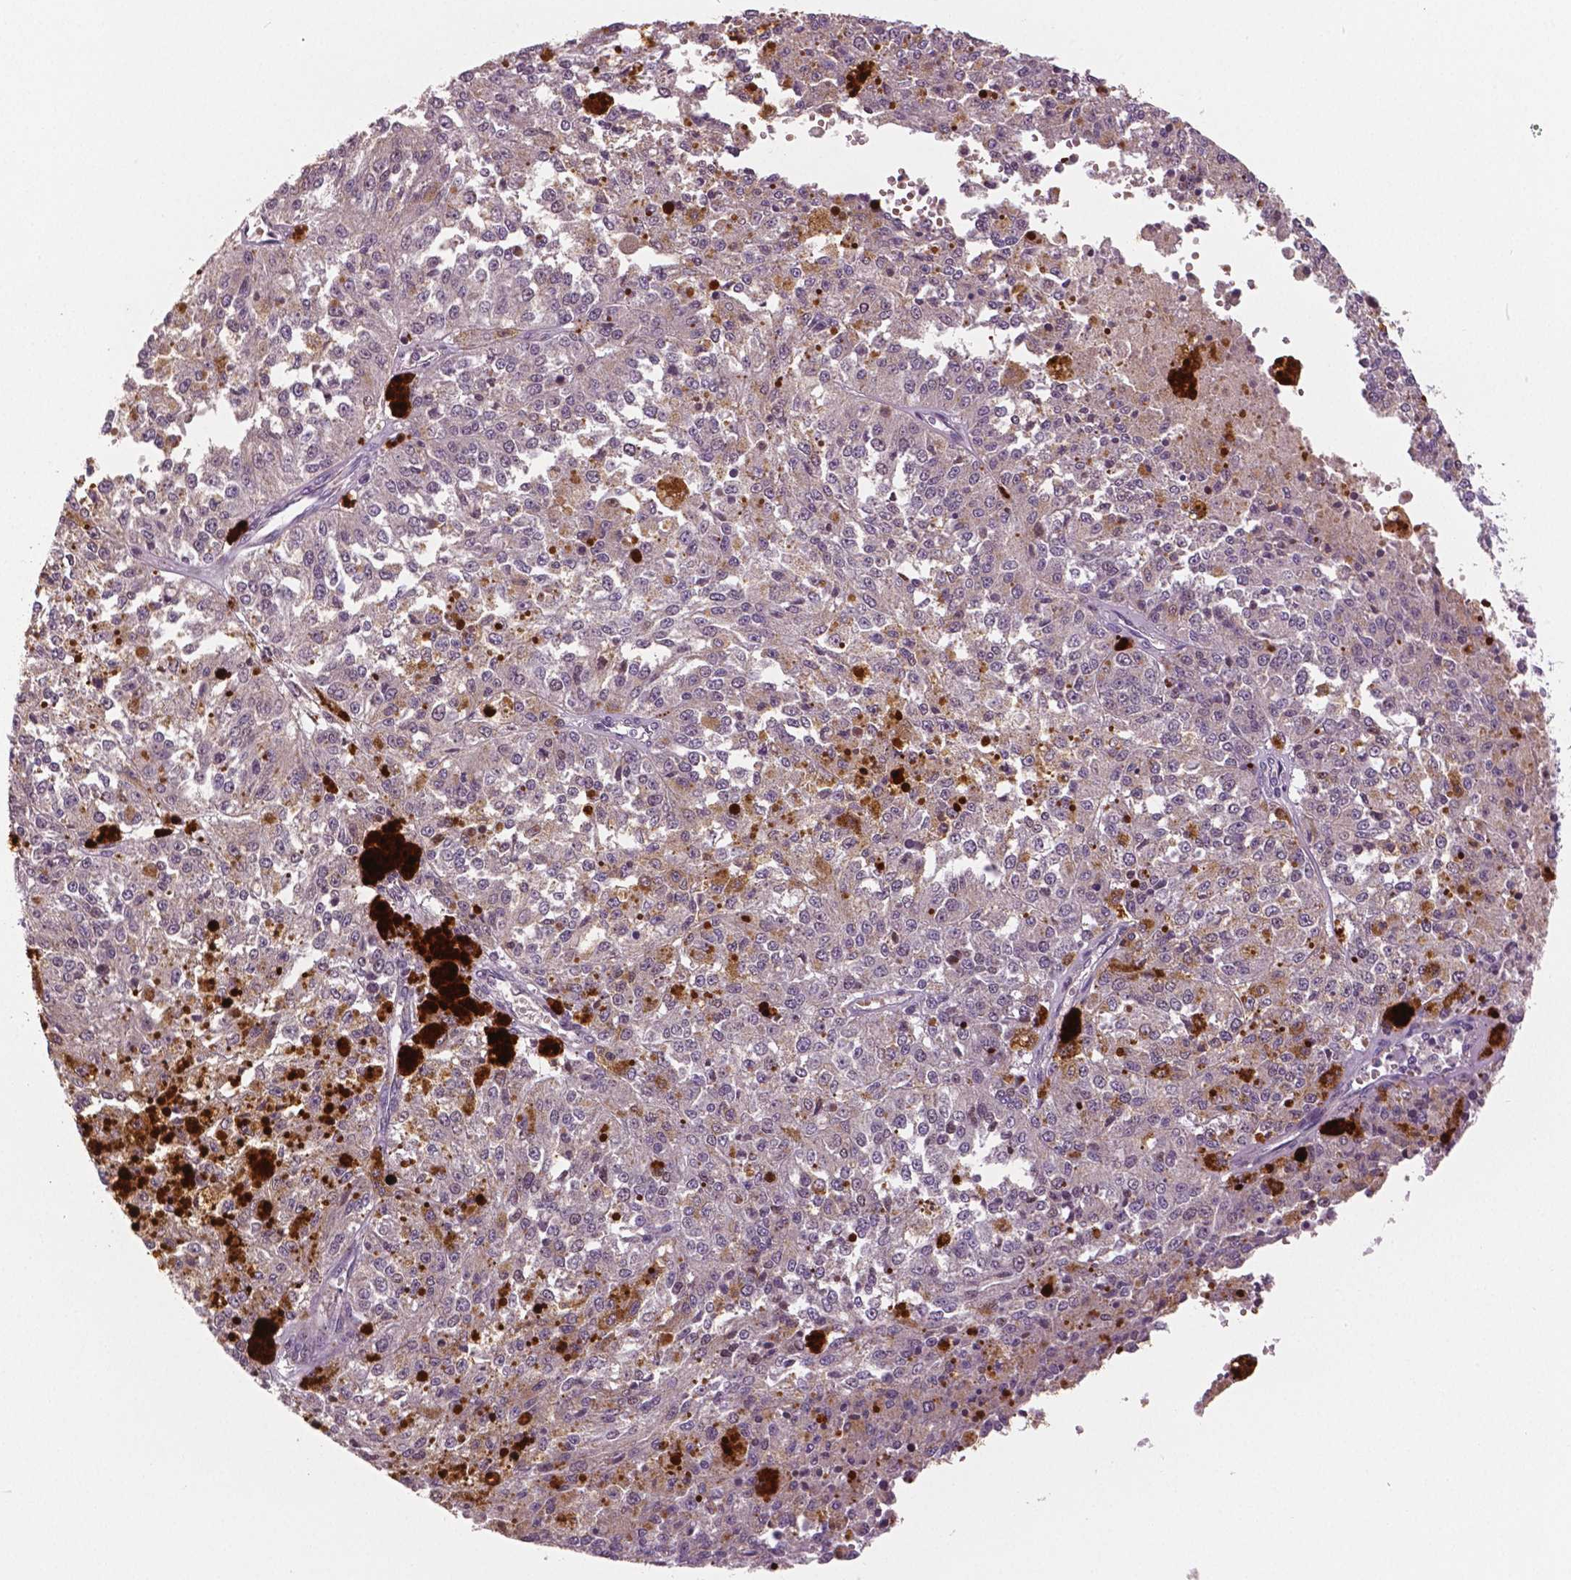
{"staining": {"intensity": "negative", "quantity": "none", "location": "none"}, "tissue": "melanoma", "cell_type": "Tumor cells", "image_type": "cancer", "snomed": [{"axis": "morphology", "description": "Malignant melanoma, Metastatic site"}, {"axis": "topography", "description": "Lymph node"}], "caption": "The IHC micrograph has no significant staining in tumor cells of melanoma tissue.", "gene": "MKI67", "patient": {"sex": "female", "age": 64}}